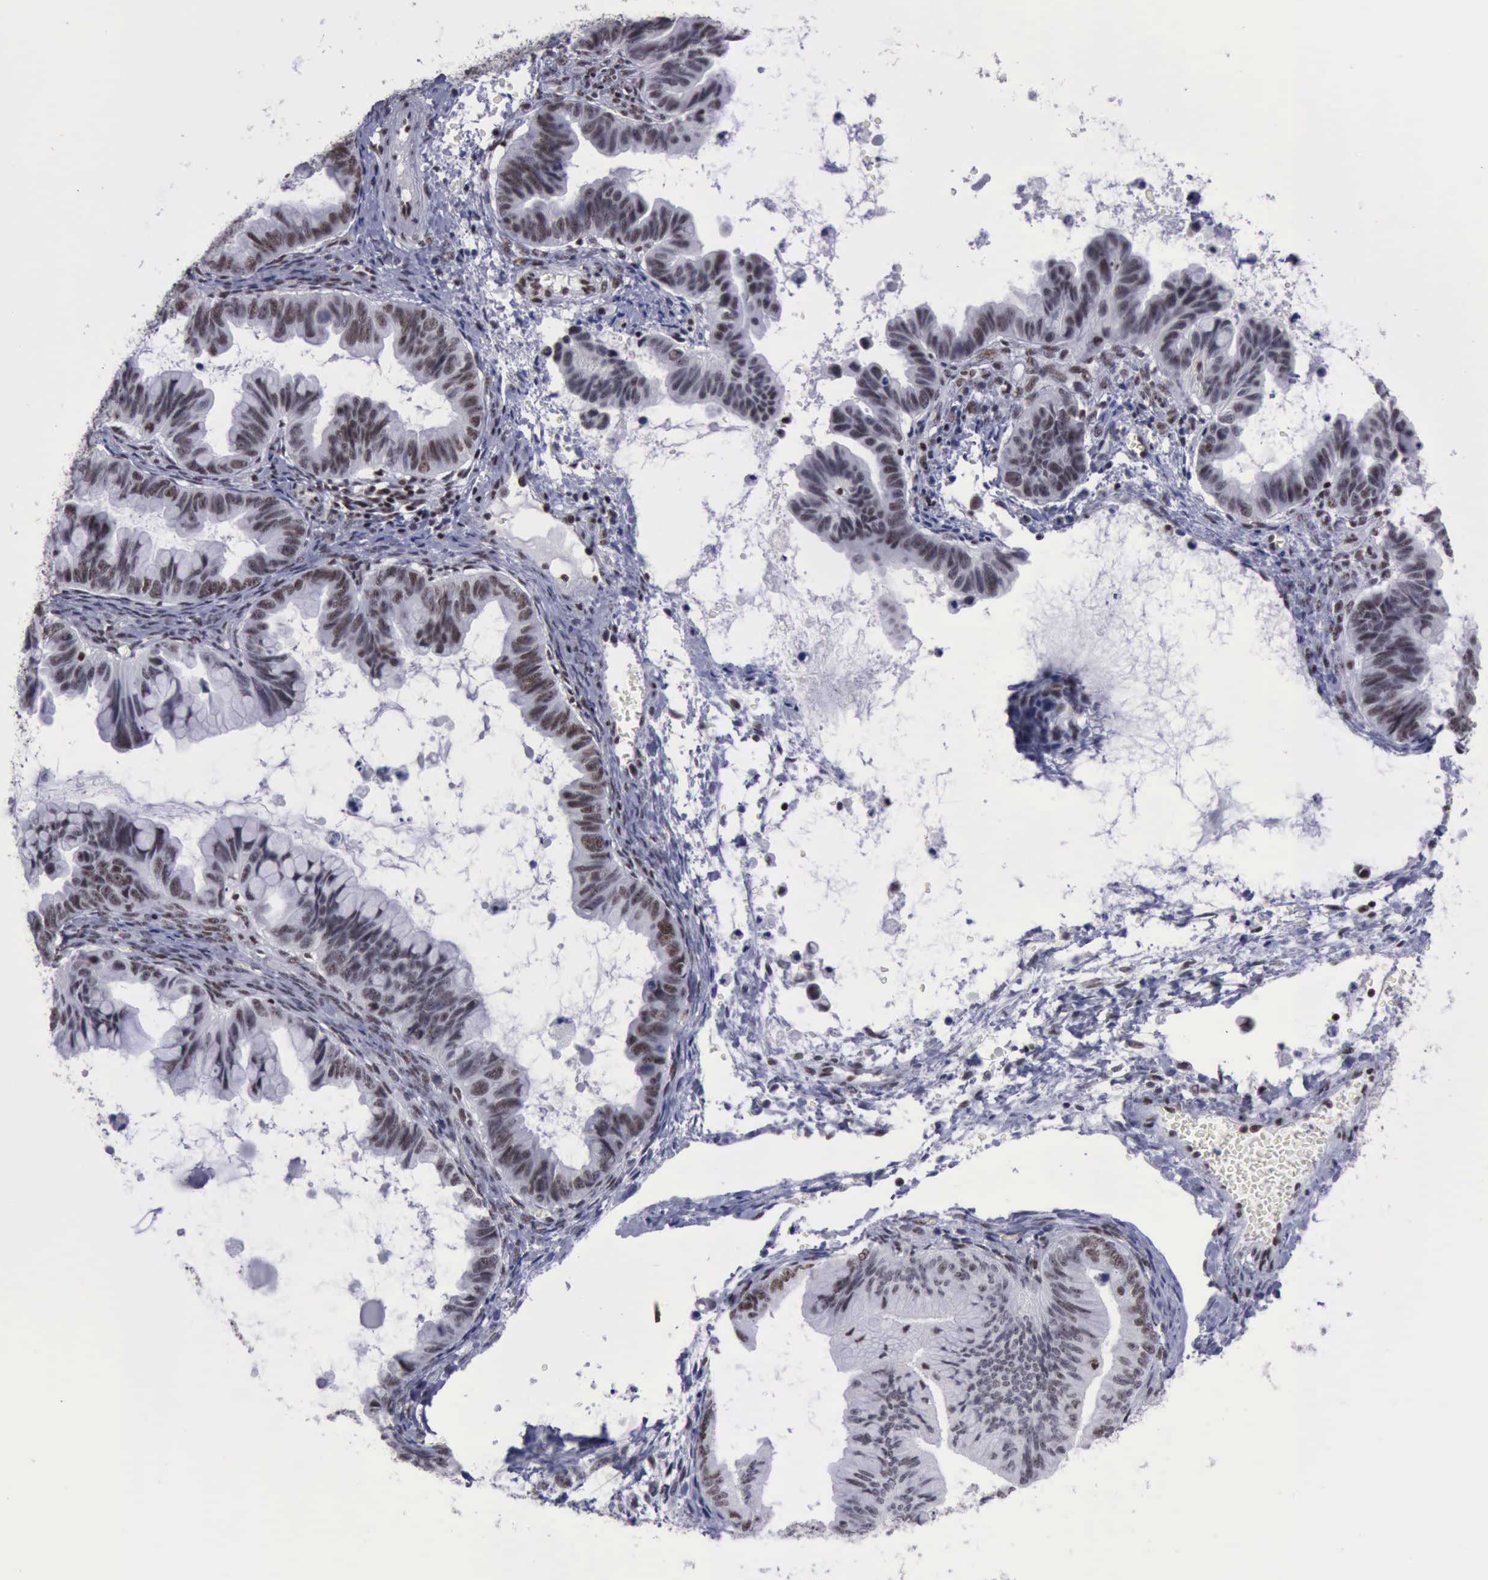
{"staining": {"intensity": "moderate", "quantity": "25%-75%", "location": "nuclear"}, "tissue": "ovarian cancer", "cell_type": "Tumor cells", "image_type": "cancer", "snomed": [{"axis": "morphology", "description": "Cystadenocarcinoma, mucinous, NOS"}, {"axis": "topography", "description": "Ovary"}], "caption": "Ovarian mucinous cystadenocarcinoma was stained to show a protein in brown. There is medium levels of moderate nuclear expression in approximately 25%-75% of tumor cells.", "gene": "YY1", "patient": {"sex": "female", "age": 36}}